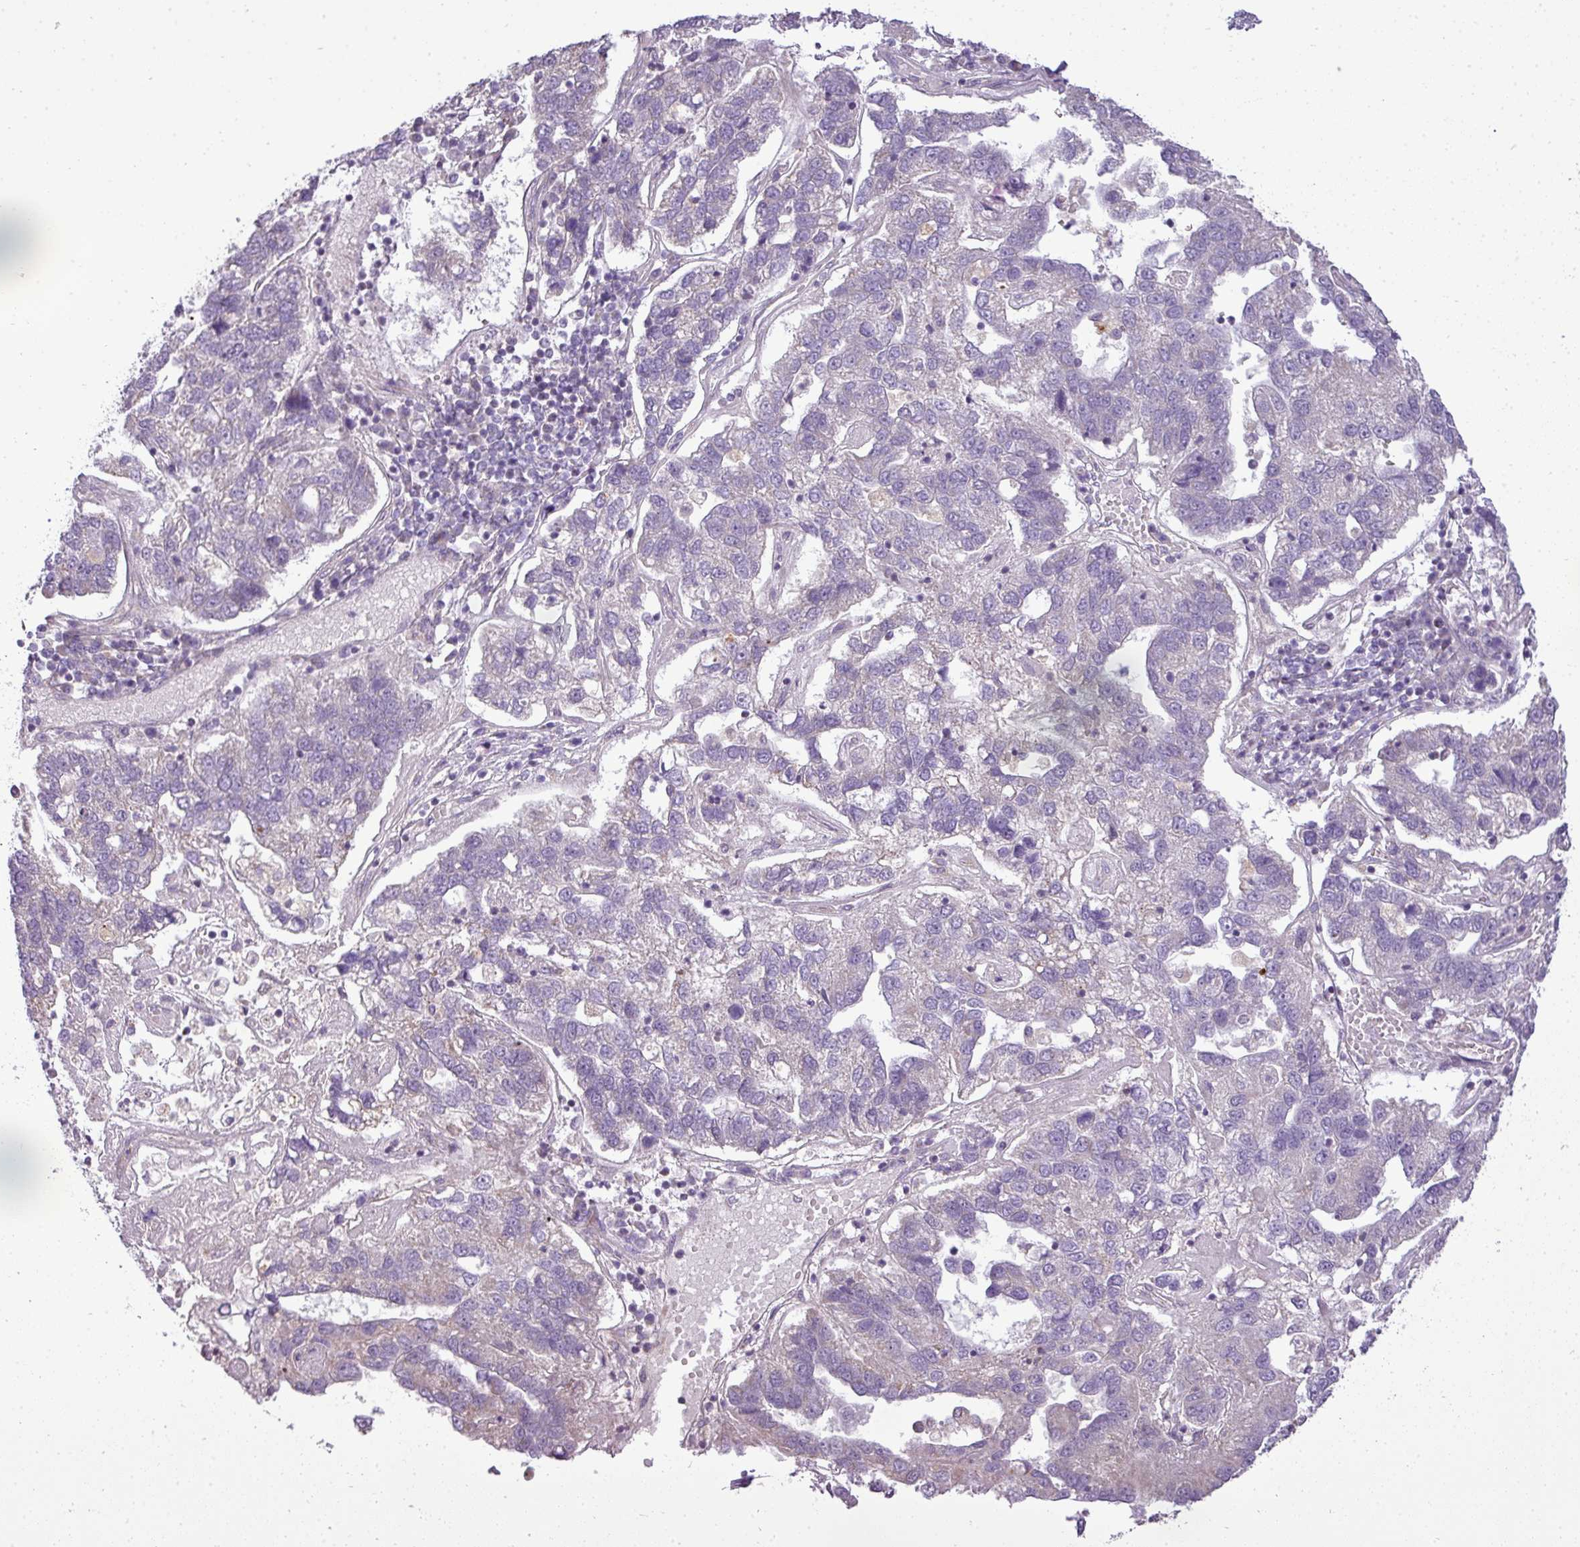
{"staining": {"intensity": "negative", "quantity": "none", "location": "none"}, "tissue": "pancreatic cancer", "cell_type": "Tumor cells", "image_type": "cancer", "snomed": [{"axis": "morphology", "description": "Adenocarcinoma, NOS"}, {"axis": "topography", "description": "Pancreas"}], "caption": "Adenocarcinoma (pancreatic) was stained to show a protein in brown. There is no significant positivity in tumor cells.", "gene": "ZDHHC1", "patient": {"sex": "female", "age": 61}}